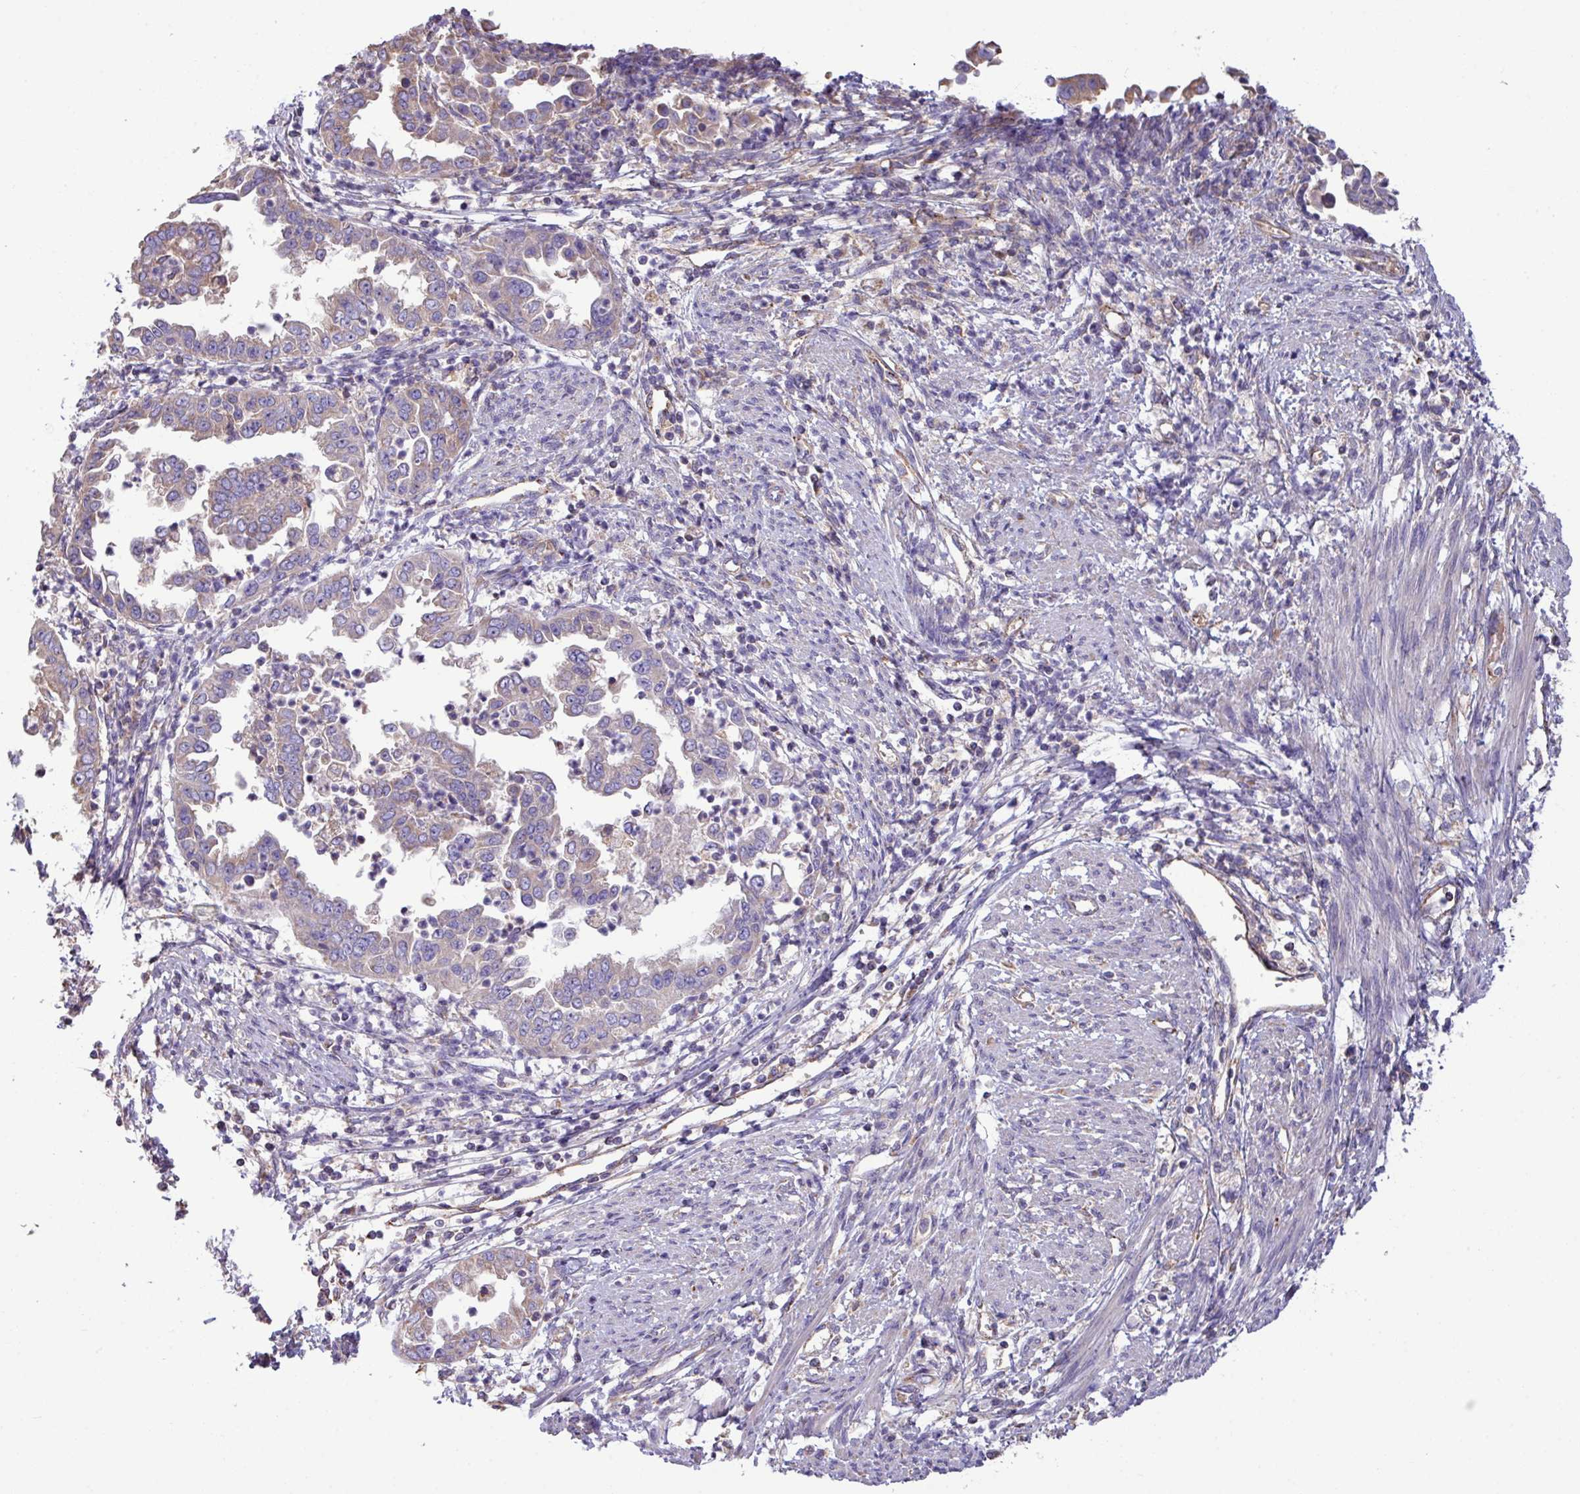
{"staining": {"intensity": "weak", "quantity": "<25%", "location": "cytoplasmic/membranous"}, "tissue": "endometrial cancer", "cell_type": "Tumor cells", "image_type": "cancer", "snomed": [{"axis": "morphology", "description": "Adenocarcinoma, NOS"}, {"axis": "topography", "description": "Endometrium"}], "caption": "This is a histopathology image of immunohistochemistry (IHC) staining of endometrial adenocarcinoma, which shows no positivity in tumor cells.", "gene": "PPM1J", "patient": {"sex": "female", "age": 85}}